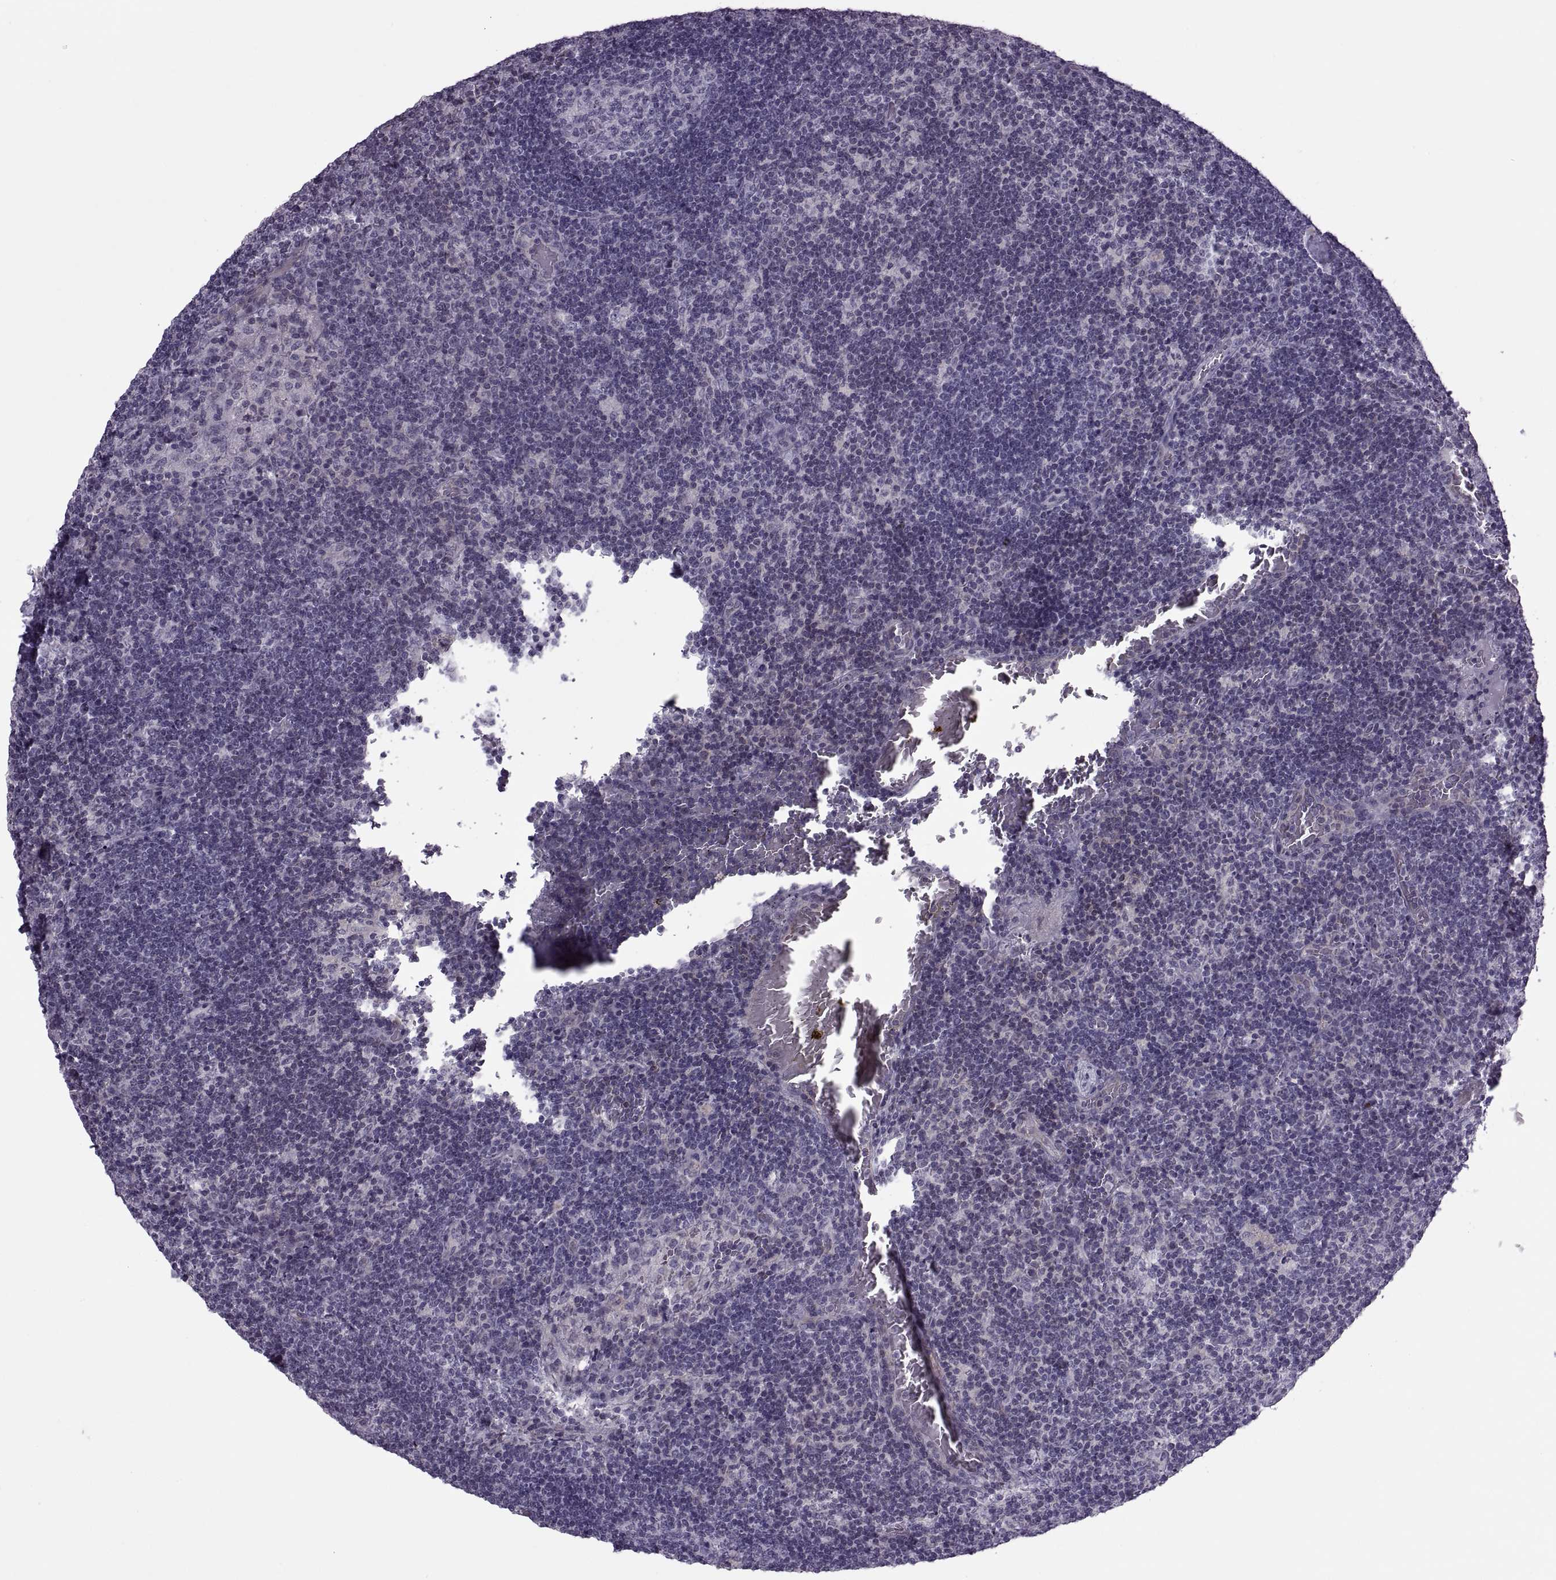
{"staining": {"intensity": "negative", "quantity": "none", "location": "none"}, "tissue": "lymph node", "cell_type": "Germinal center cells", "image_type": "normal", "snomed": [{"axis": "morphology", "description": "Normal tissue, NOS"}, {"axis": "topography", "description": "Lymph node"}], "caption": "DAB (3,3'-diaminobenzidine) immunohistochemical staining of unremarkable human lymph node displays no significant staining in germinal center cells.", "gene": "ODF3", "patient": {"sex": "male", "age": 63}}